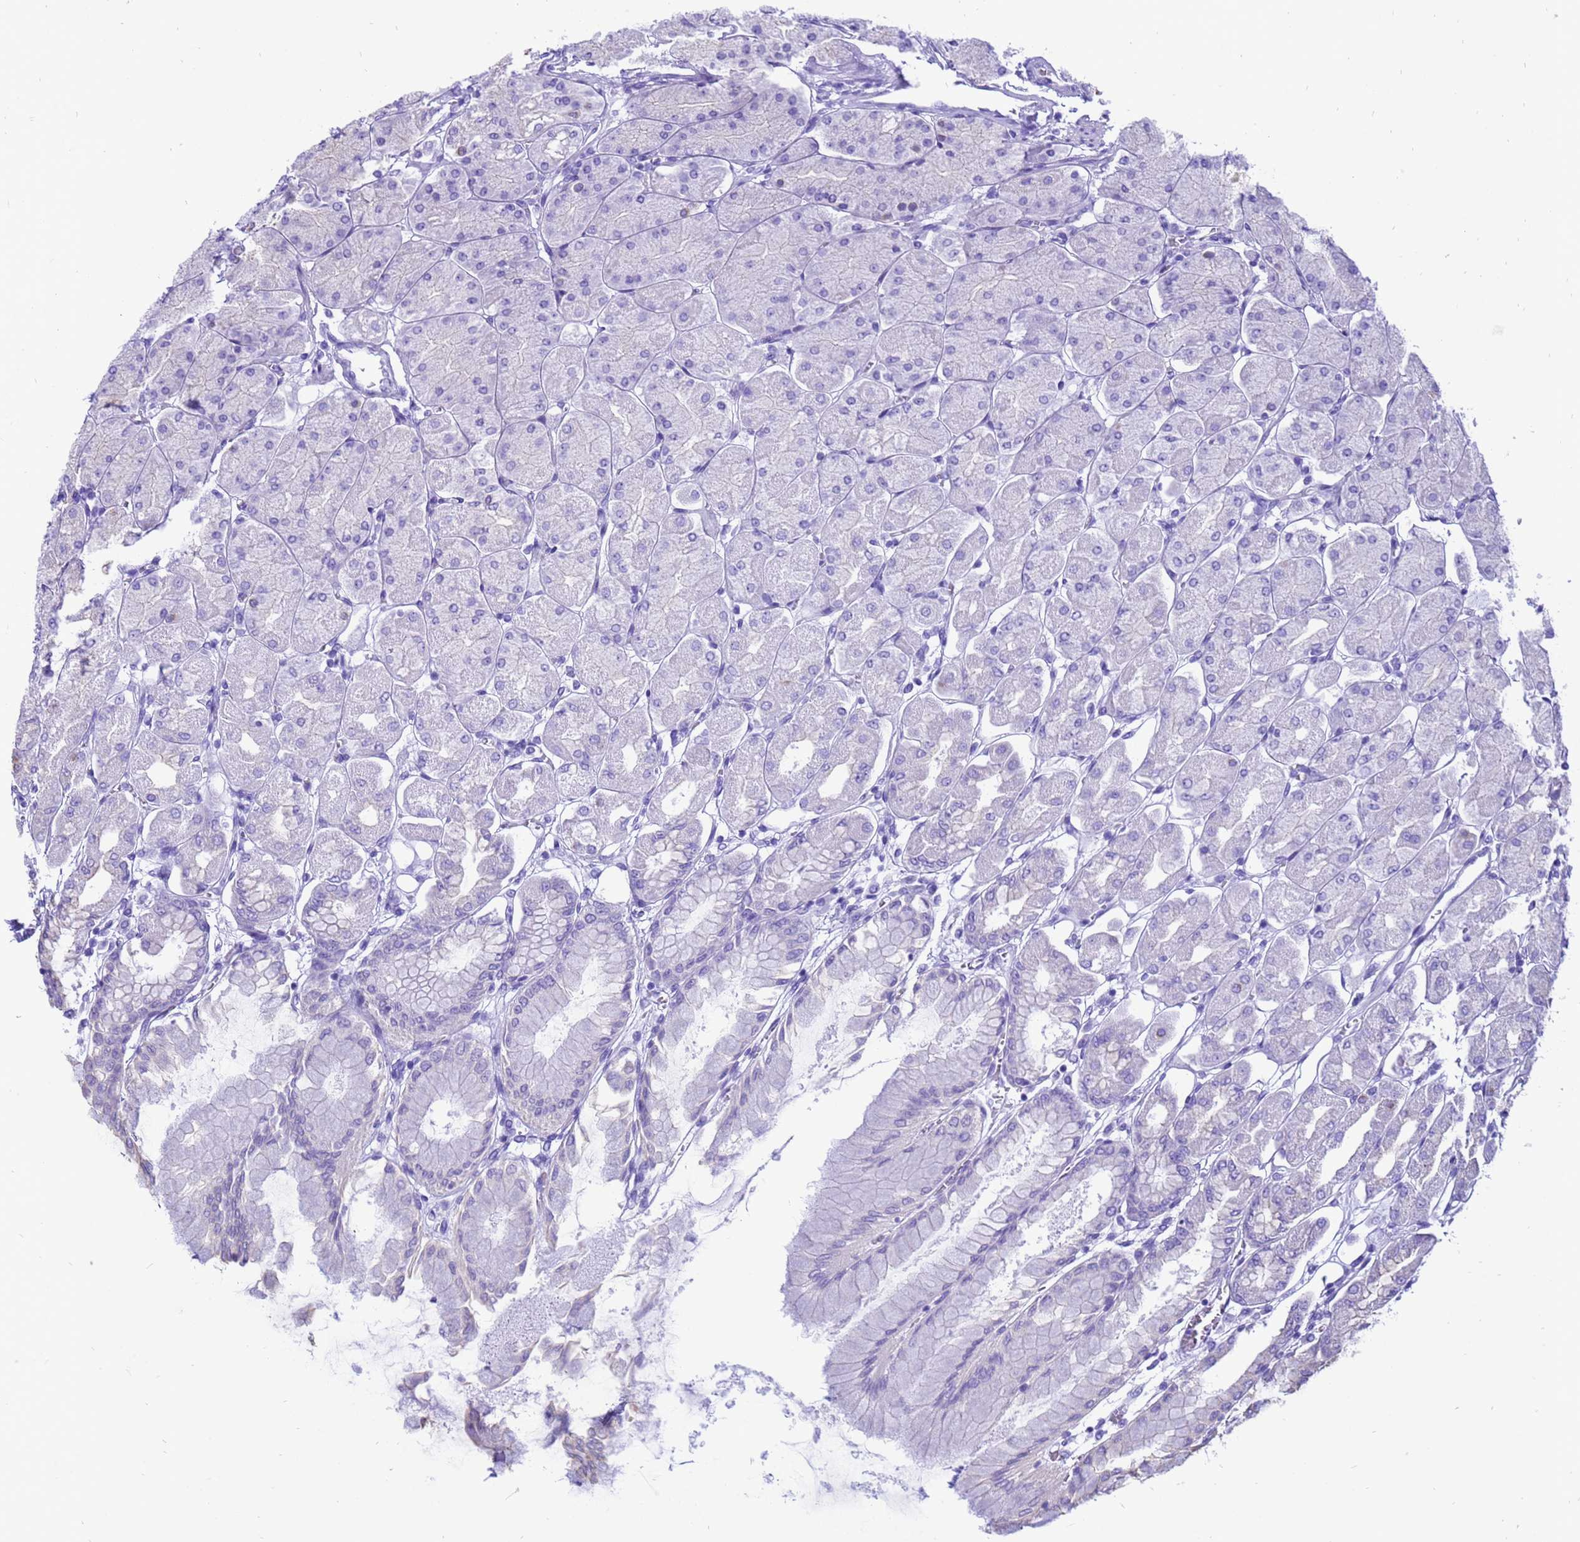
{"staining": {"intensity": "negative", "quantity": "none", "location": "none"}, "tissue": "stomach", "cell_type": "Glandular cells", "image_type": "normal", "snomed": [{"axis": "morphology", "description": "Normal tissue, NOS"}, {"axis": "topography", "description": "Stomach, upper"}], "caption": "High magnification brightfield microscopy of benign stomach stained with DAB (3,3'-diaminobenzidine) (brown) and counterstained with hematoxylin (blue): glandular cells show no significant expression.", "gene": "PIEZO2", "patient": {"sex": "female", "age": 56}}